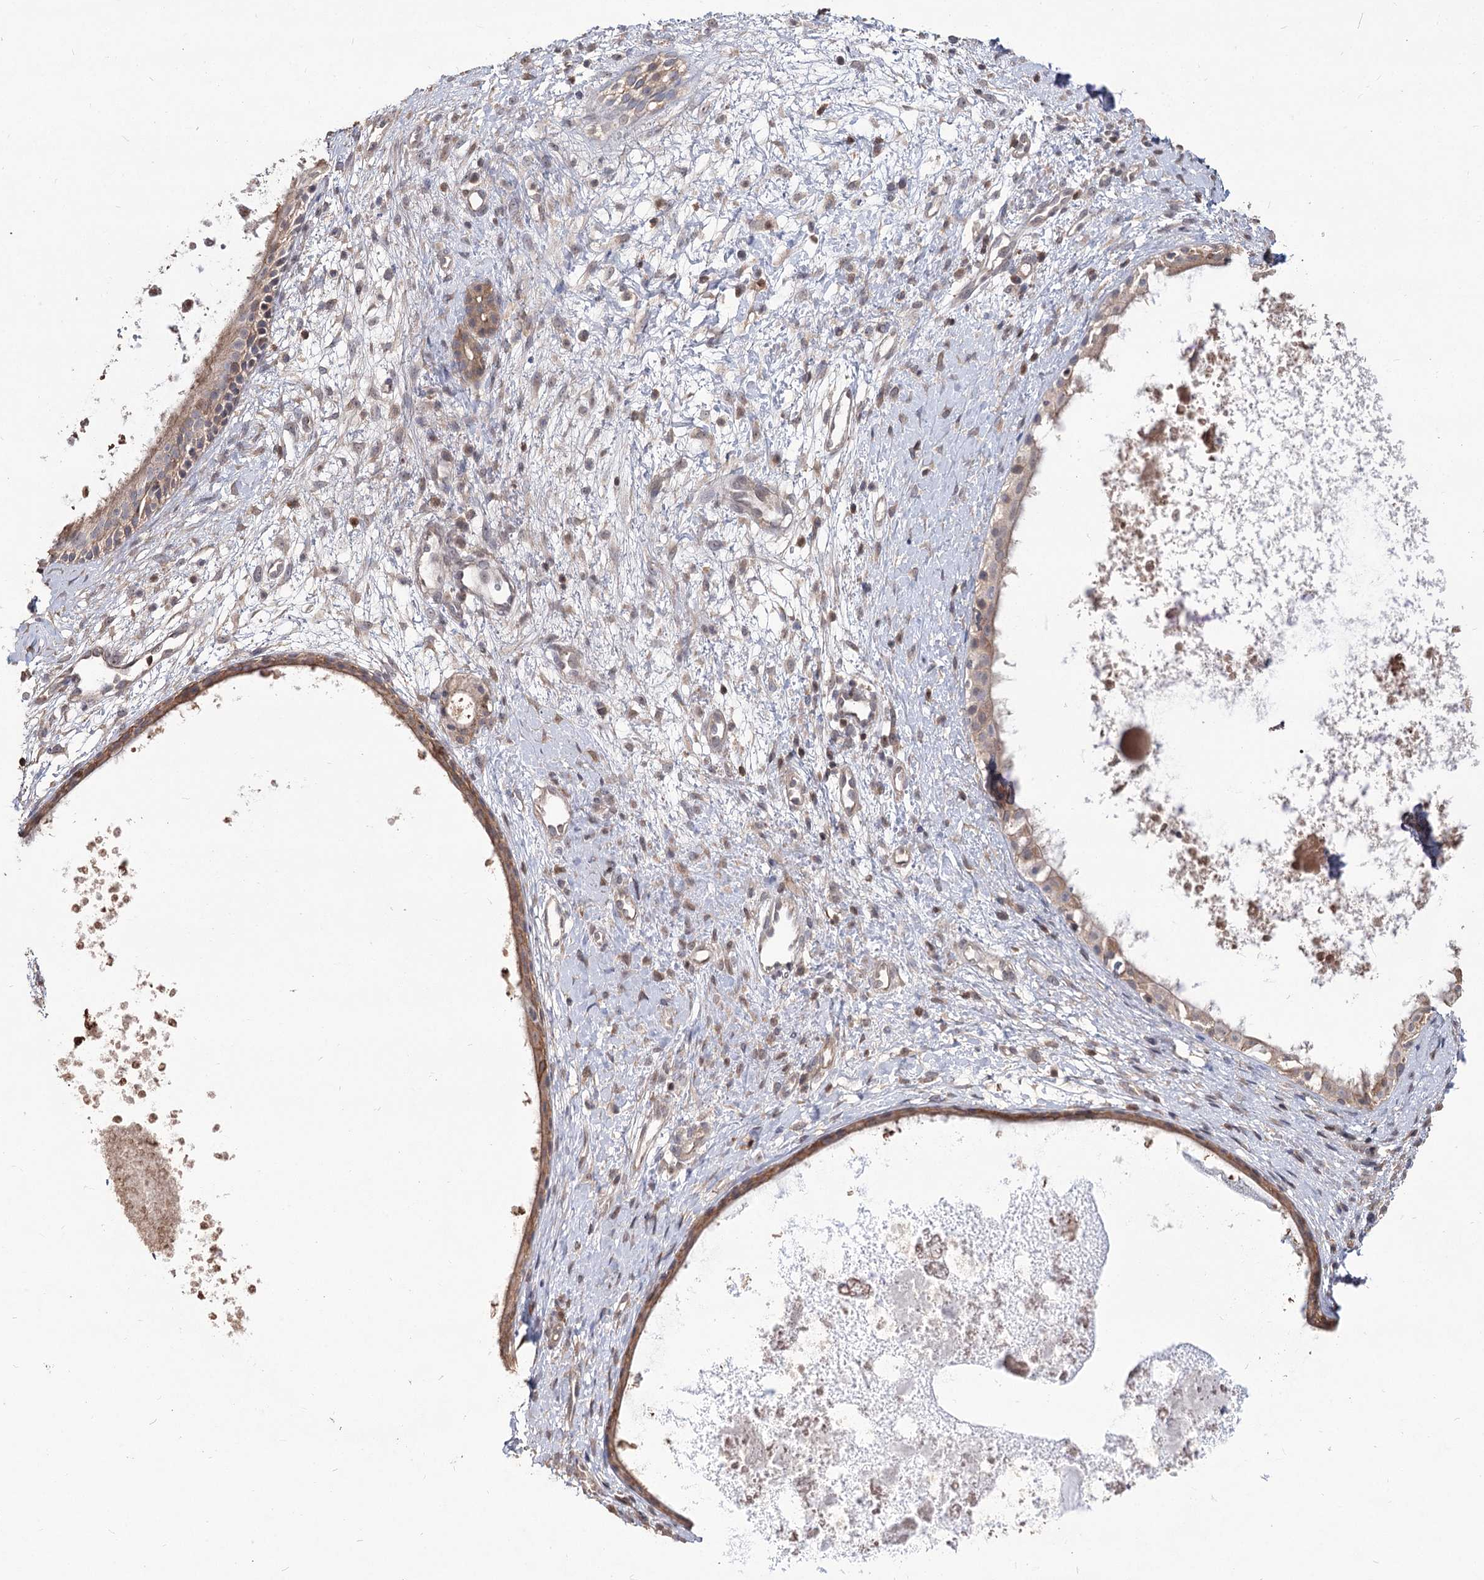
{"staining": {"intensity": "weak", "quantity": ">75%", "location": "cytoplasmic/membranous"}, "tissue": "nasopharynx", "cell_type": "Respiratory epithelial cells", "image_type": "normal", "snomed": [{"axis": "morphology", "description": "Normal tissue, NOS"}, {"axis": "topography", "description": "Nasopharynx"}], "caption": "IHC of normal human nasopharynx reveals low levels of weak cytoplasmic/membranous staining in about >75% of respiratory epithelial cells.", "gene": "STK17B", "patient": {"sex": "male", "age": 22}}